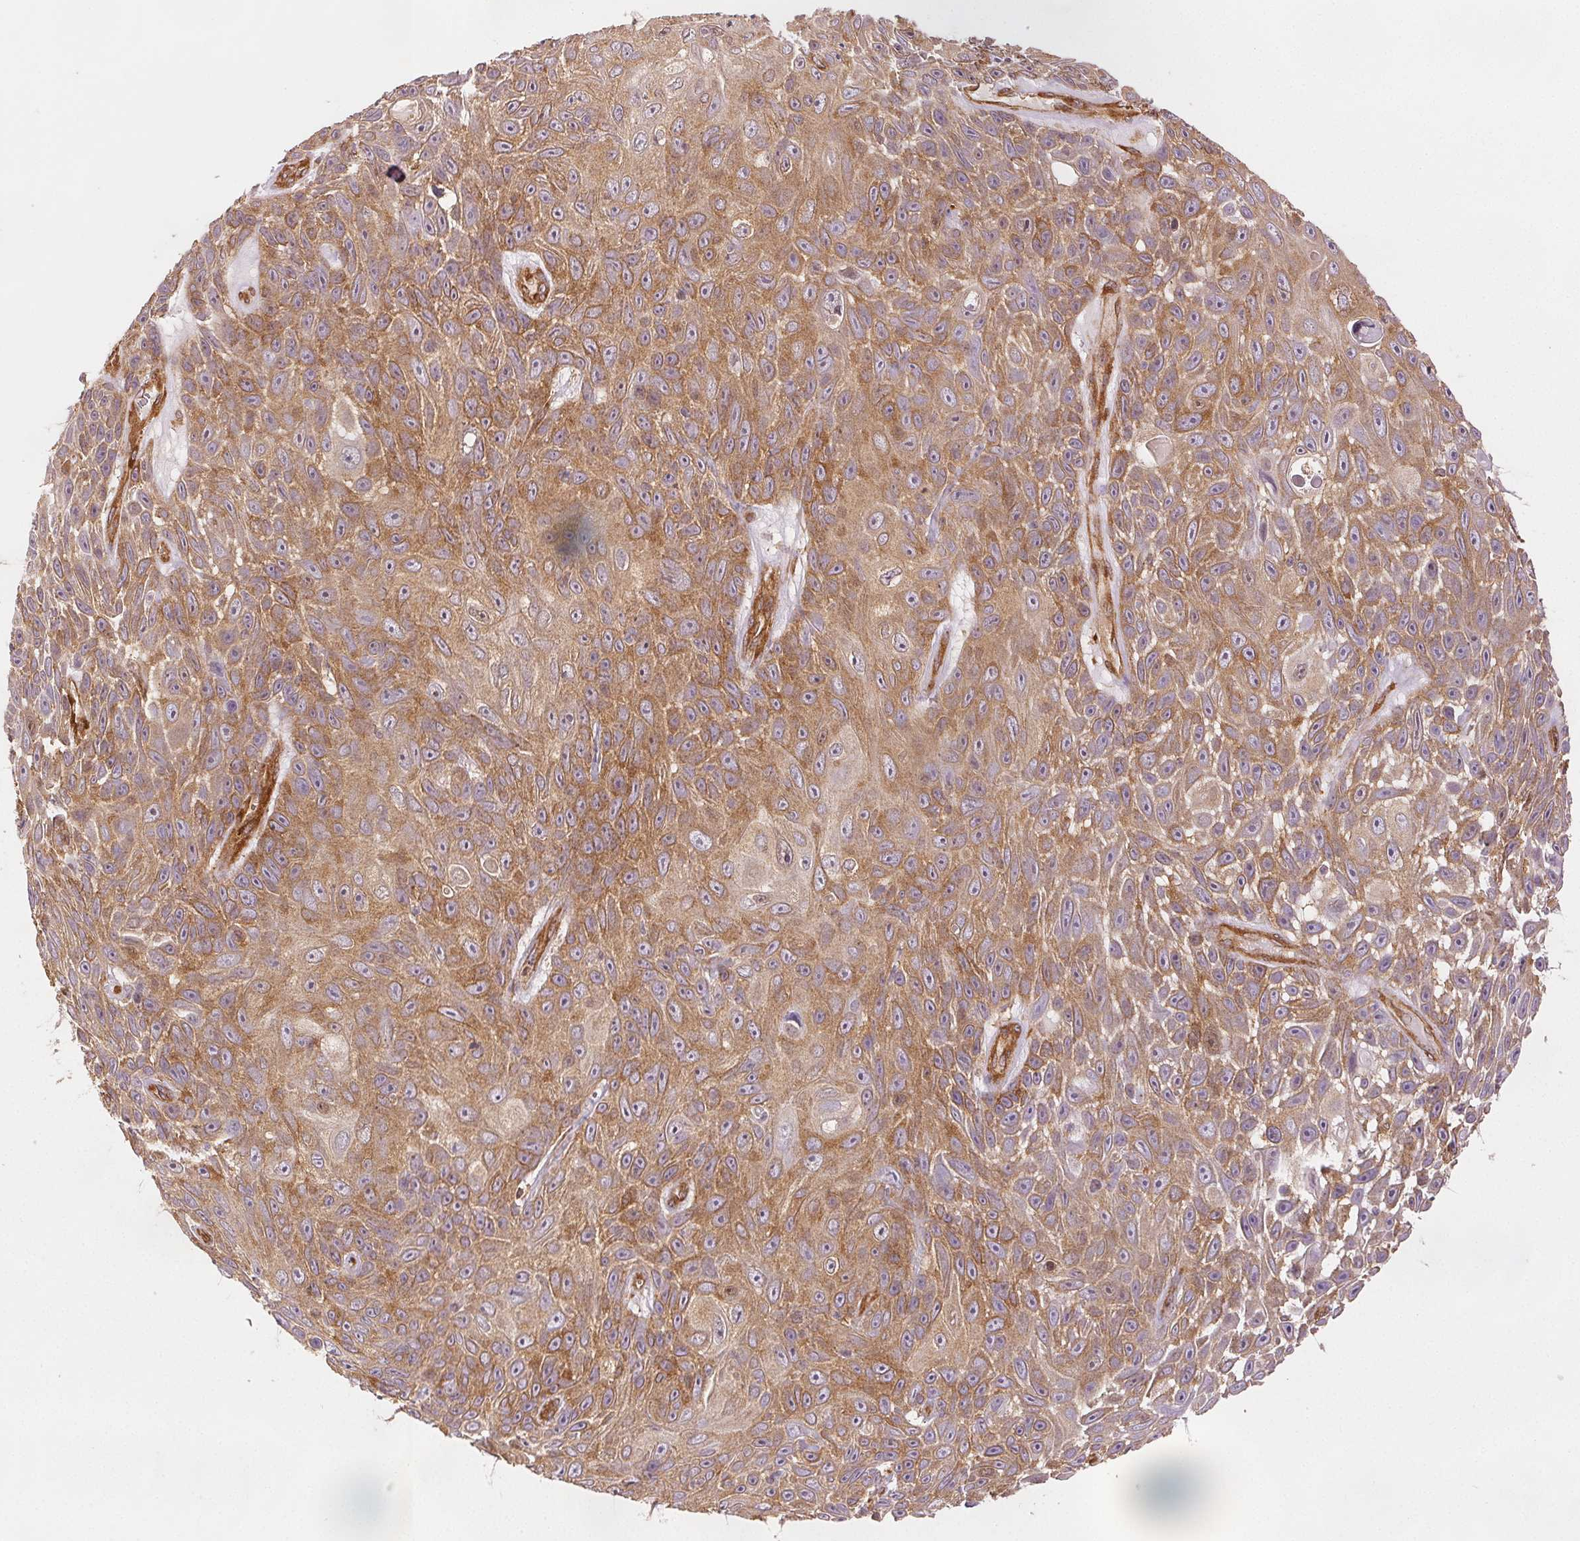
{"staining": {"intensity": "moderate", "quantity": ">75%", "location": "cytoplasmic/membranous"}, "tissue": "skin cancer", "cell_type": "Tumor cells", "image_type": "cancer", "snomed": [{"axis": "morphology", "description": "Squamous cell carcinoma, NOS"}, {"axis": "topography", "description": "Skin"}], "caption": "Immunohistochemical staining of human squamous cell carcinoma (skin) demonstrates medium levels of moderate cytoplasmic/membranous protein positivity in about >75% of tumor cells.", "gene": "DIAPH2", "patient": {"sex": "male", "age": 82}}